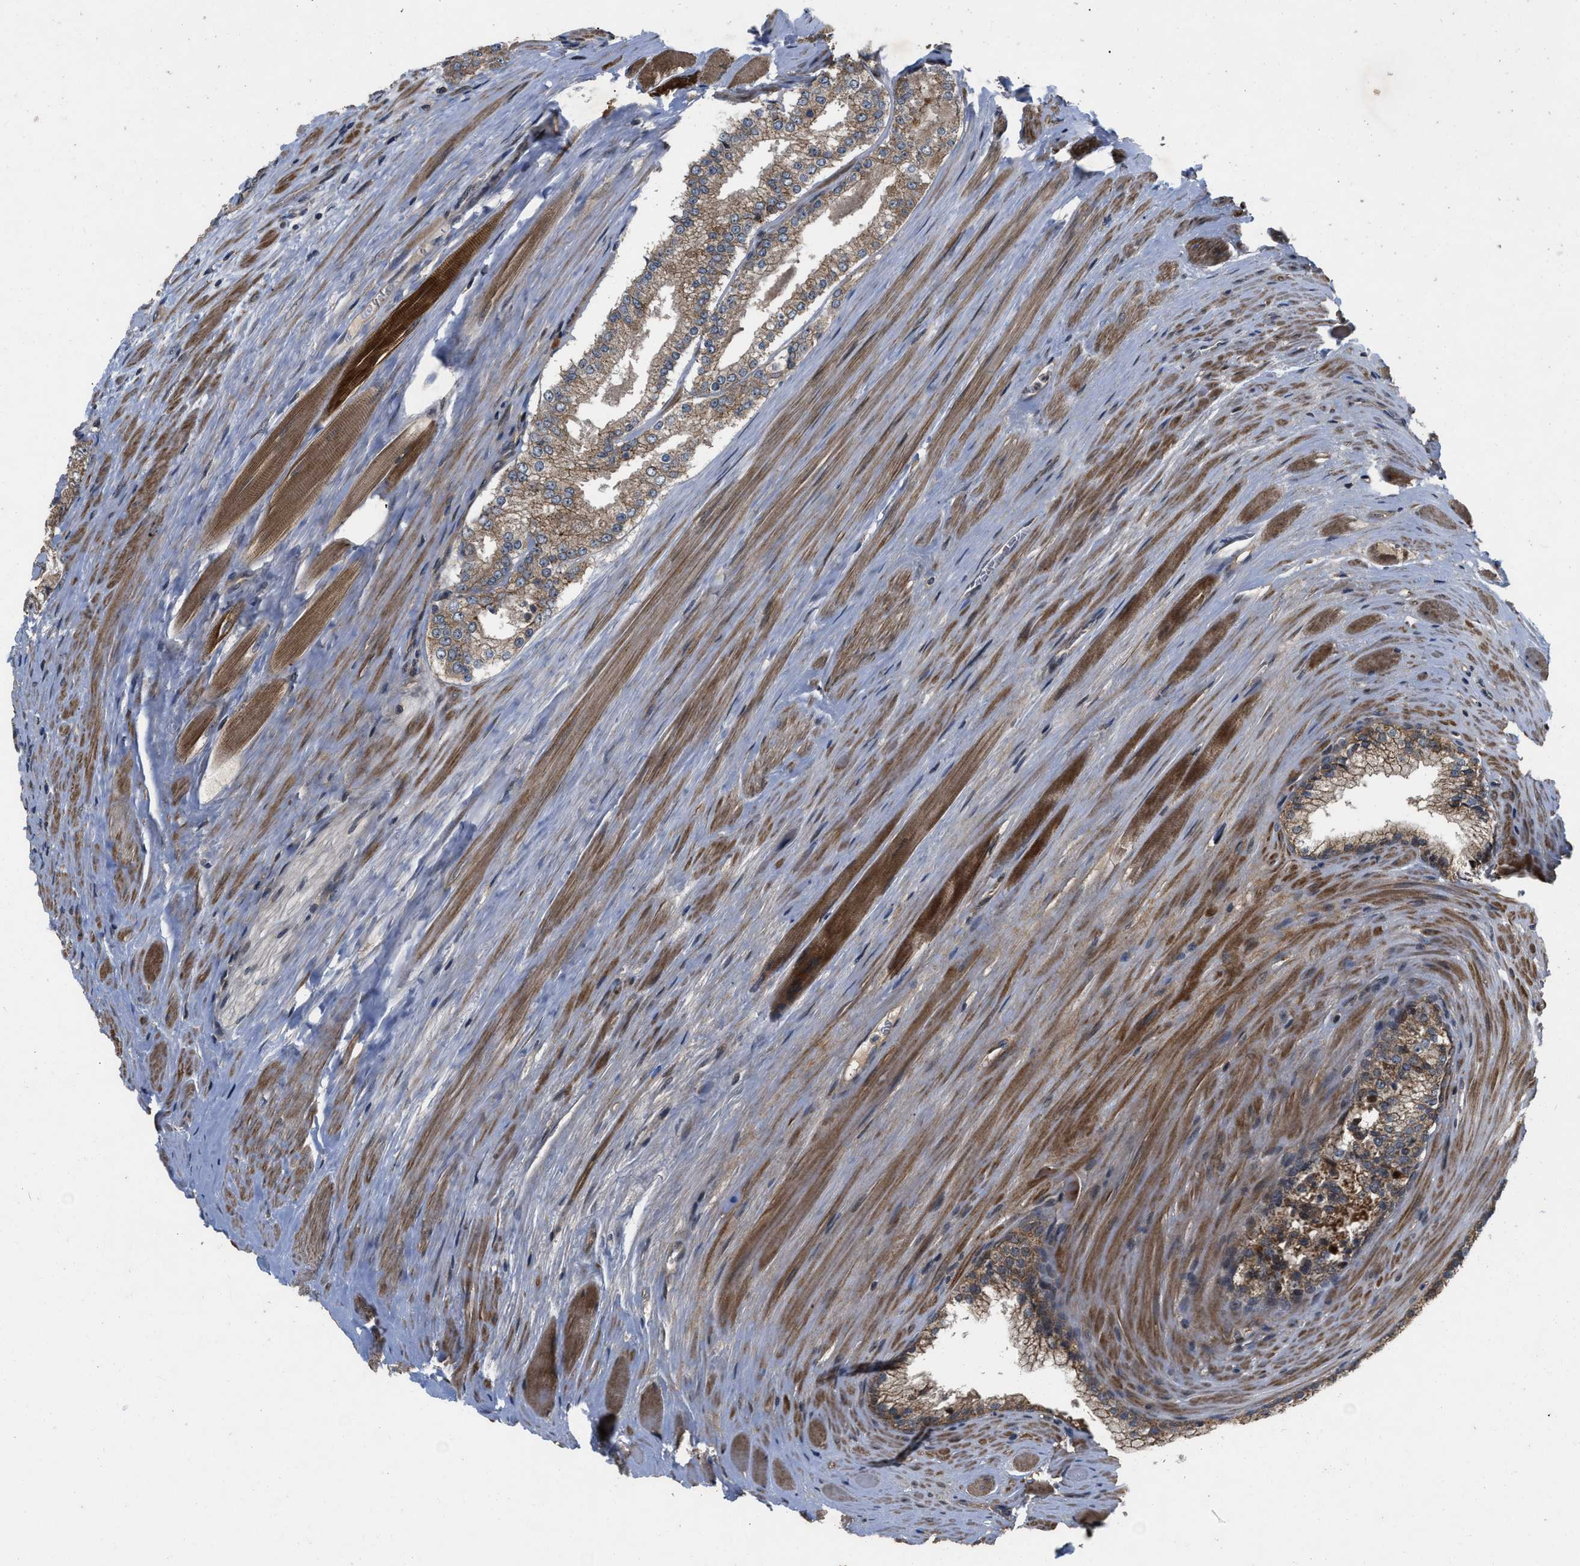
{"staining": {"intensity": "moderate", "quantity": ">75%", "location": "cytoplasmic/membranous"}, "tissue": "prostate cancer", "cell_type": "Tumor cells", "image_type": "cancer", "snomed": [{"axis": "morphology", "description": "Adenocarcinoma, Low grade"}, {"axis": "topography", "description": "Prostate"}], "caption": "Brown immunohistochemical staining in human prostate low-grade adenocarcinoma displays moderate cytoplasmic/membranous staining in about >75% of tumor cells. Using DAB (brown) and hematoxylin (blue) stains, captured at high magnification using brightfield microscopy.", "gene": "PRDM14", "patient": {"sex": "male", "age": 70}}